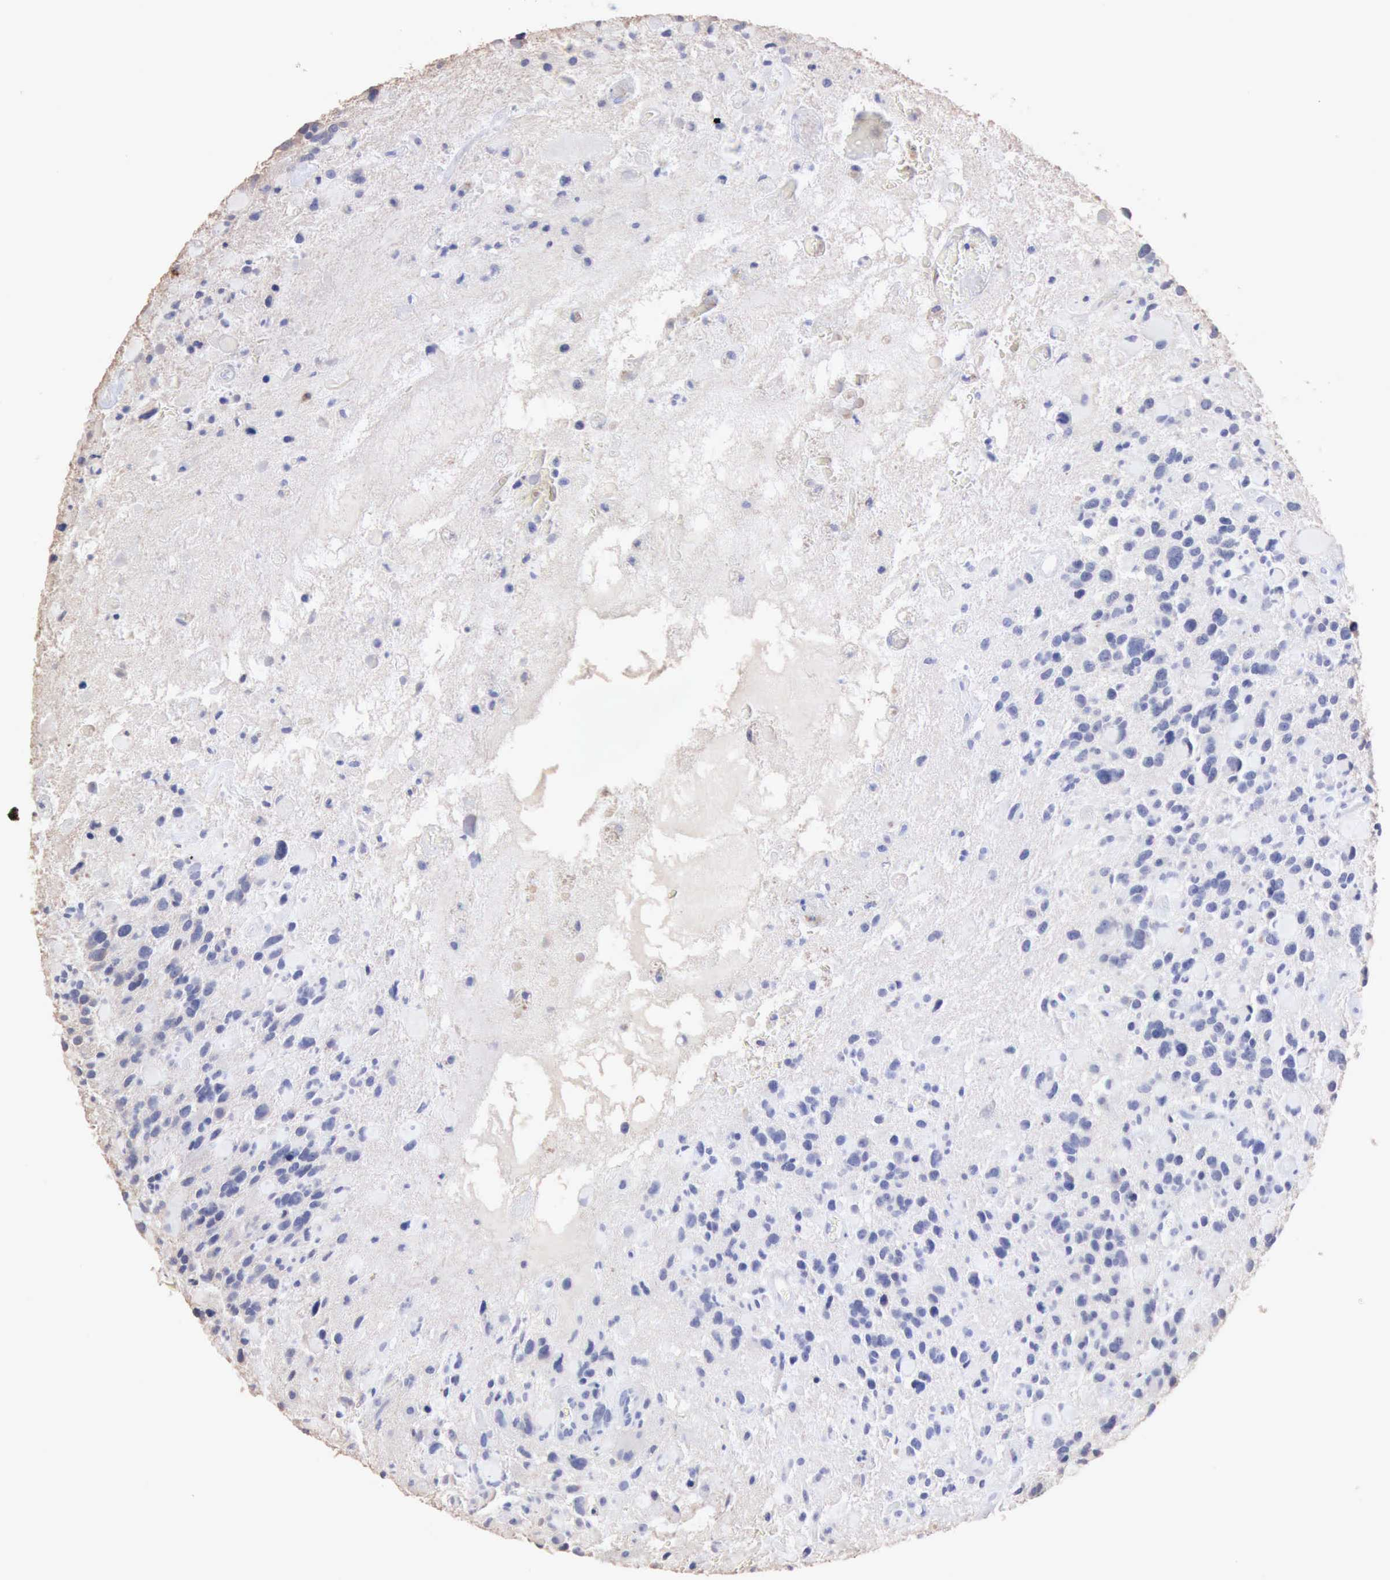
{"staining": {"intensity": "negative", "quantity": "none", "location": "none"}, "tissue": "glioma", "cell_type": "Tumor cells", "image_type": "cancer", "snomed": [{"axis": "morphology", "description": "Glioma, malignant, High grade"}, {"axis": "topography", "description": "Brain"}], "caption": "Histopathology image shows no protein staining in tumor cells of glioma tissue. (Immunohistochemistry (ihc), brightfield microscopy, high magnification).", "gene": "KRT6B", "patient": {"sex": "female", "age": 37}}